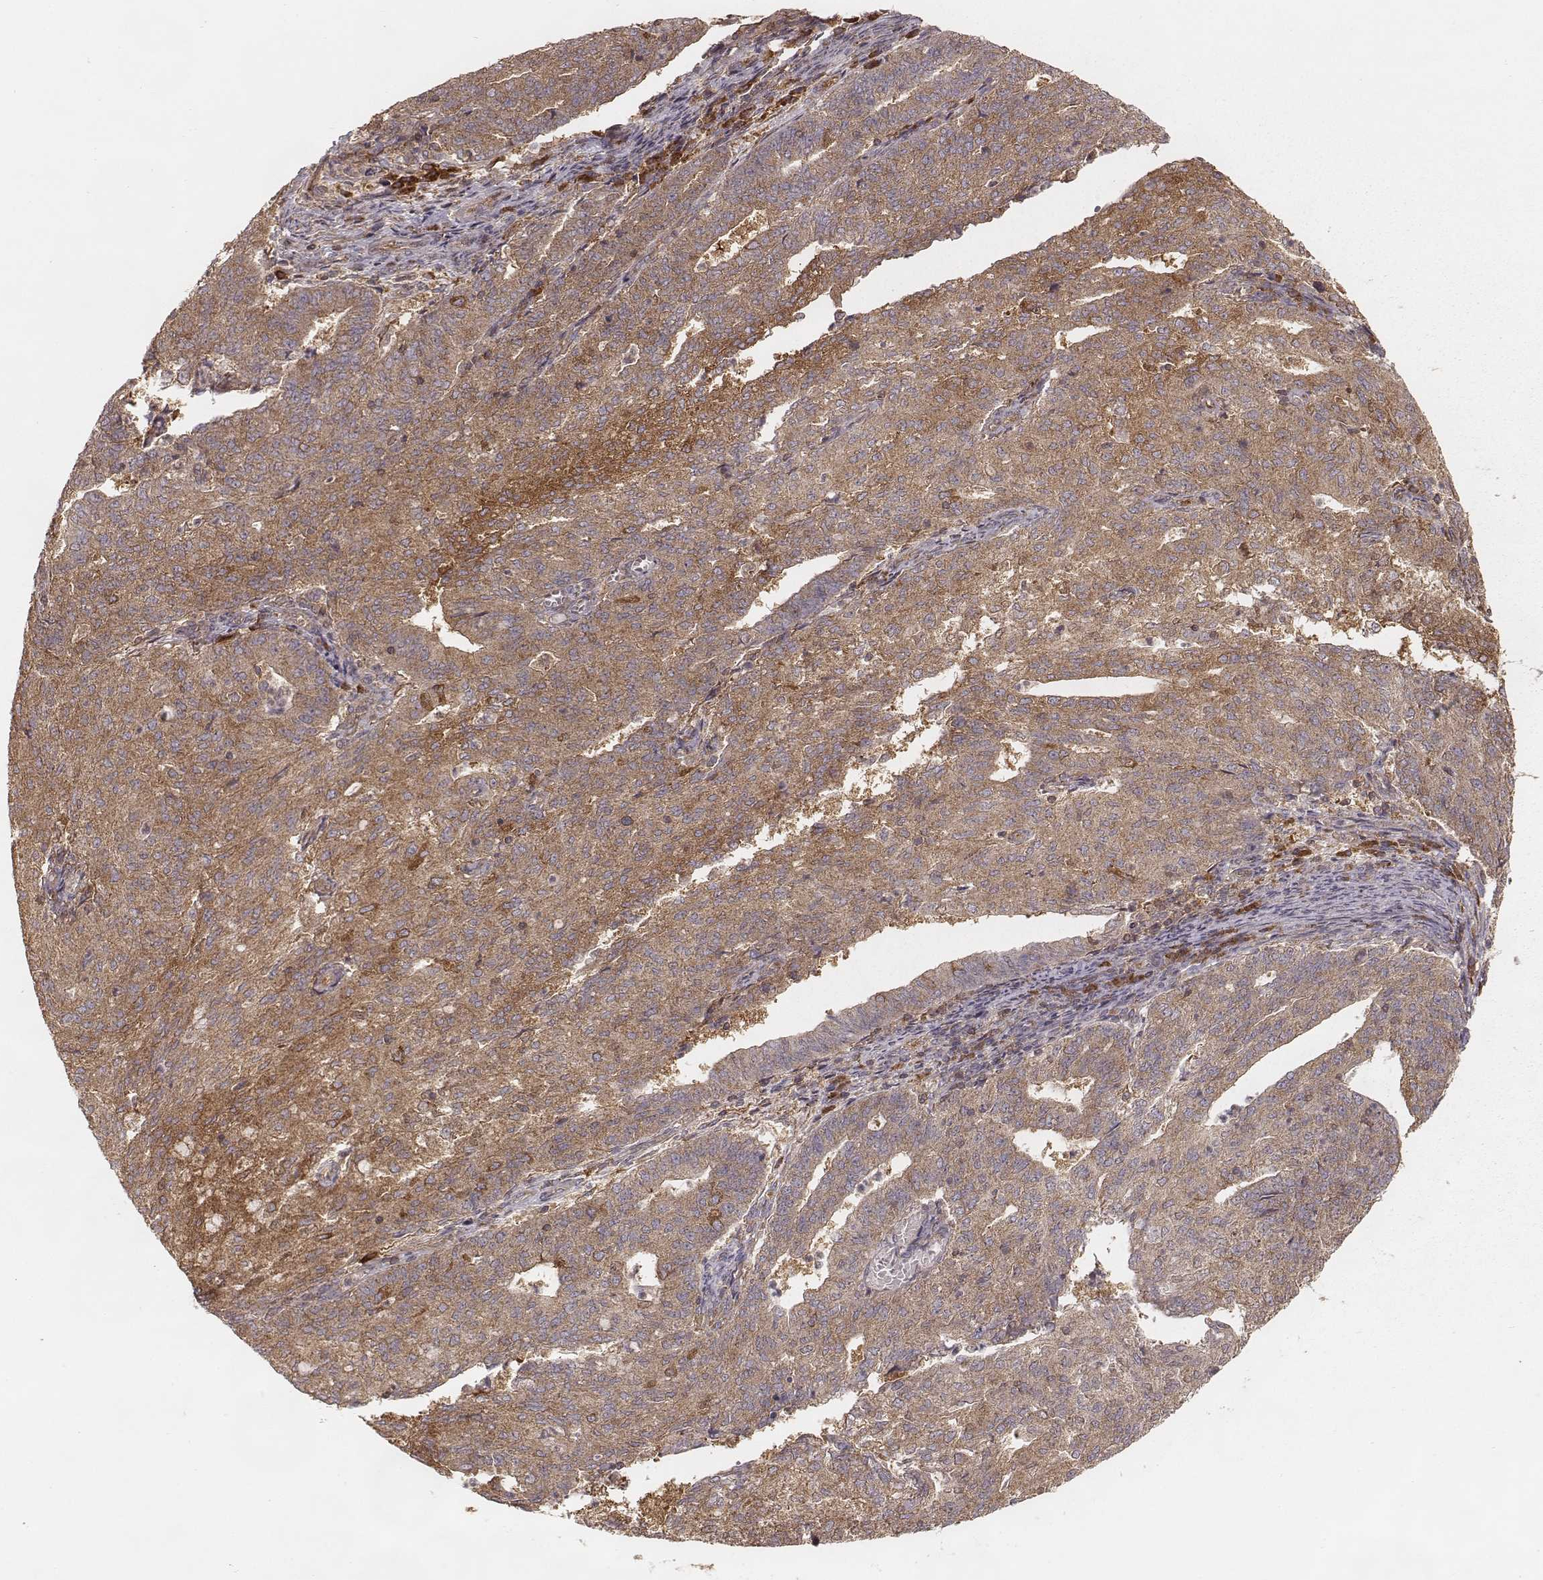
{"staining": {"intensity": "moderate", "quantity": ">75%", "location": "cytoplasmic/membranous"}, "tissue": "endometrial cancer", "cell_type": "Tumor cells", "image_type": "cancer", "snomed": [{"axis": "morphology", "description": "Adenocarcinoma, NOS"}, {"axis": "topography", "description": "Endometrium"}], "caption": "Human endometrial cancer stained with a protein marker exhibits moderate staining in tumor cells.", "gene": "CARS1", "patient": {"sex": "female", "age": 82}}